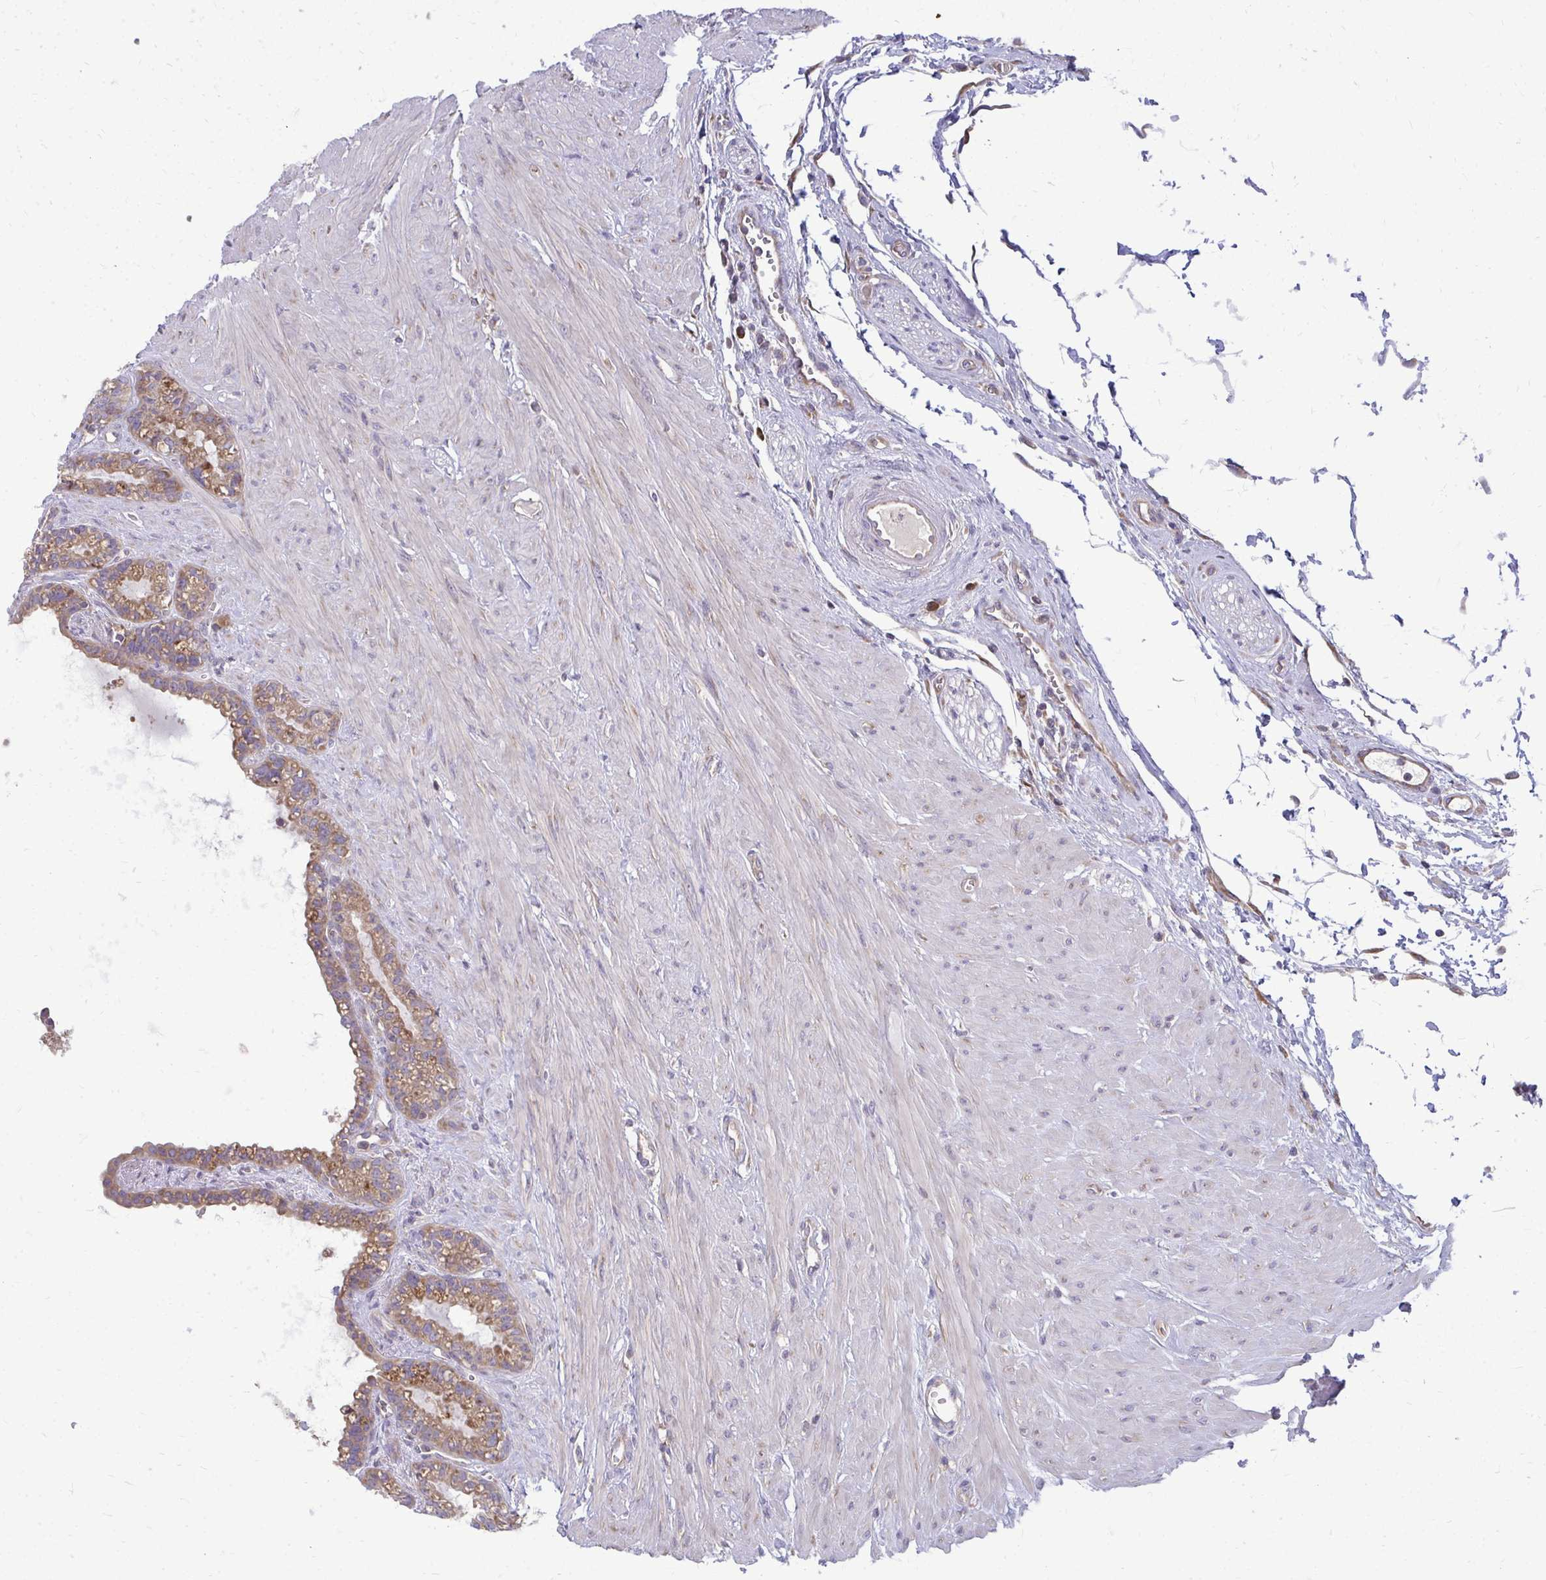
{"staining": {"intensity": "moderate", "quantity": ">75%", "location": "cytoplasmic/membranous"}, "tissue": "seminal vesicle", "cell_type": "Glandular cells", "image_type": "normal", "snomed": [{"axis": "morphology", "description": "Normal tissue, NOS"}, {"axis": "topography", "description": "Seminal veicle"}], "caption": "Approximately >75% of glandular cells in benign human seminal vesicle show moderate cytoplasmic/membranous protein staining as visualized by brown immunohistochemical staining.", "gene": "RPLP2", "patient": {"sex": "male", "age": 76}}